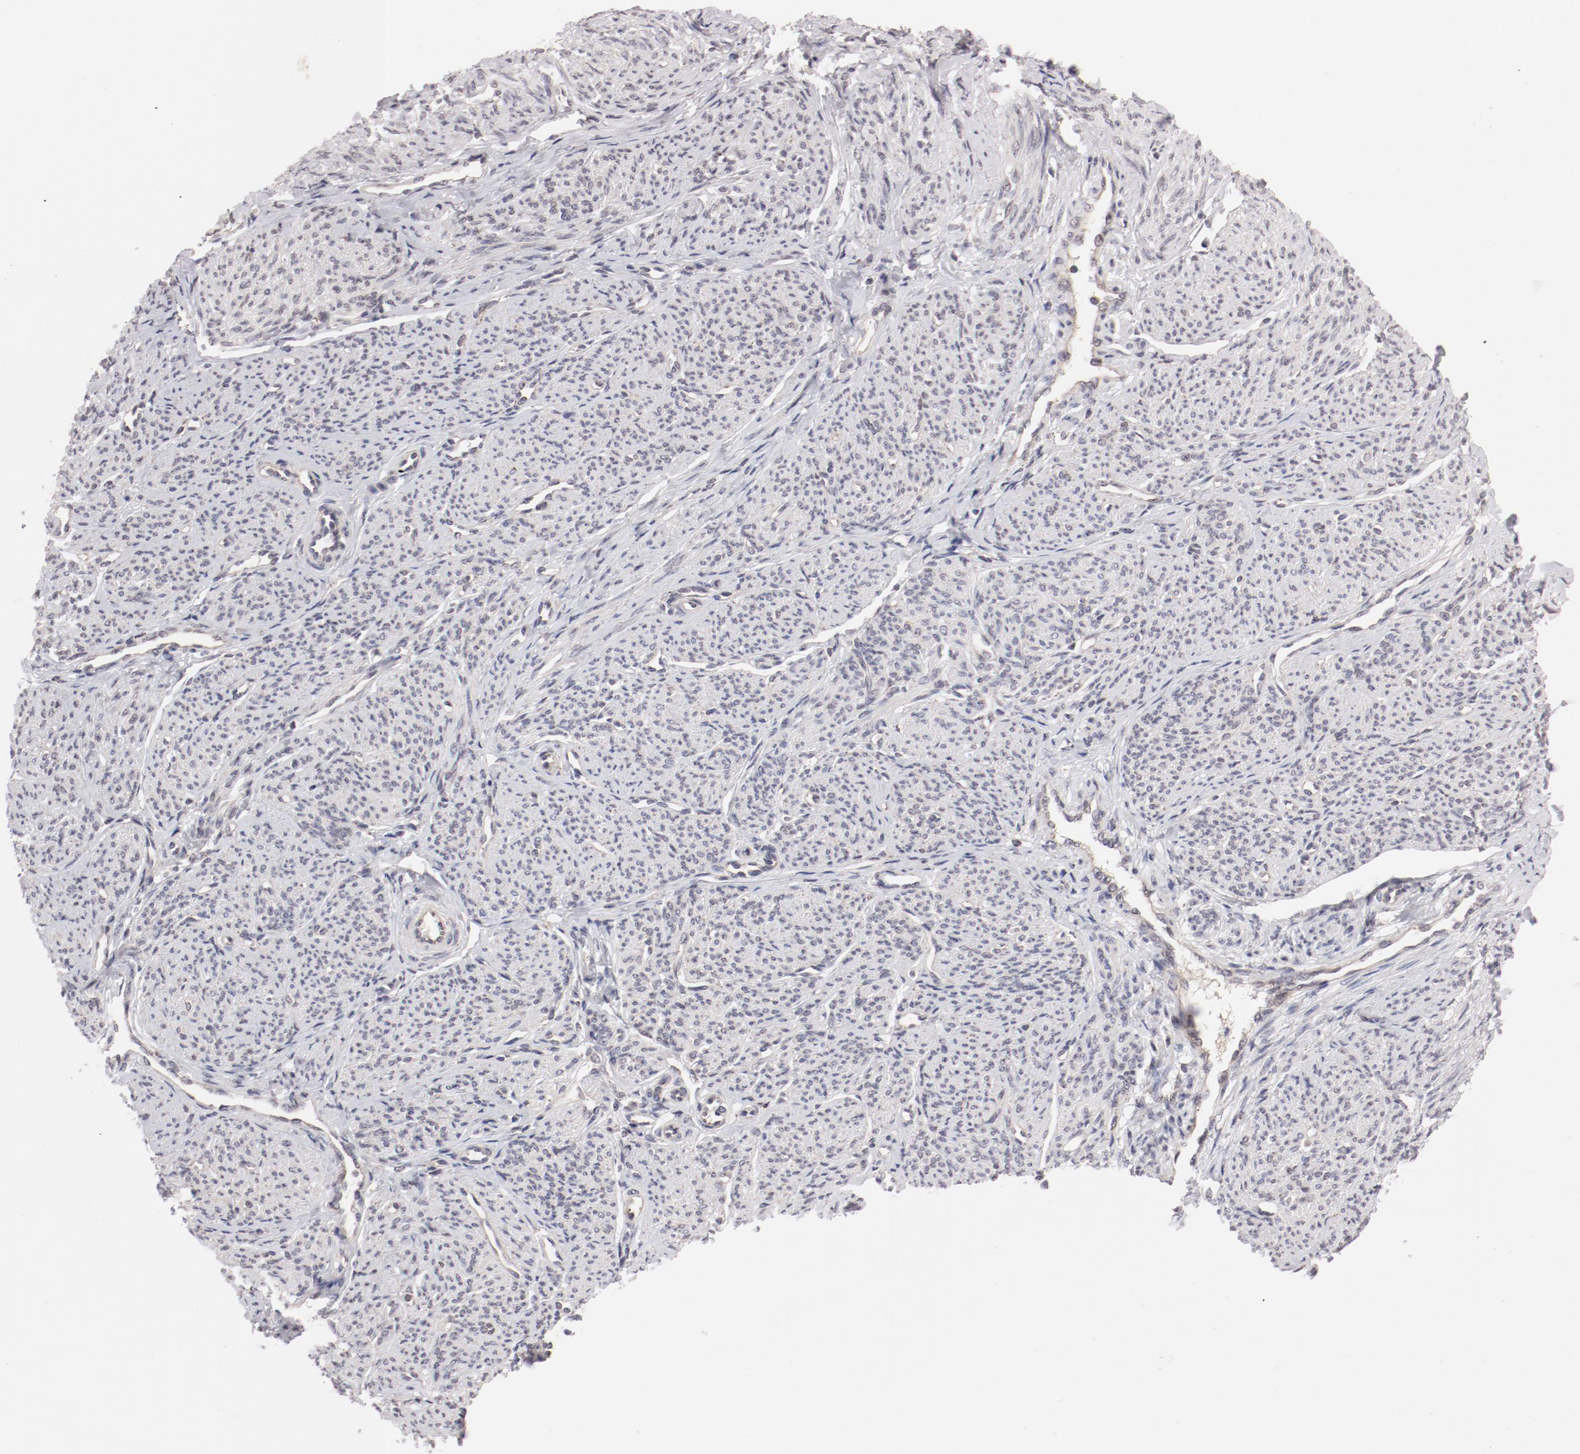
{"staining": {"intensity": "weak", "quantity": "25%-75%", "location": "nuclear"}, "tissue": "smooth muscle", "cell_type": "Smooth muscle cells", "image_type": "normal", "snomed": [{"axis": "morphology", "description": "Normal tissue, NOS"}, {"axis": "topography", "description": "Smooth muscle"}], "caption": "Immunohistochemical staining of unremarkable smooth muscle displays 25%-75% levels of weak nuclear protein expression in about 25%-75% of smooth muscle cells.", "gene": "RPL12", "patient": {"sex": "female", "age": 65}}